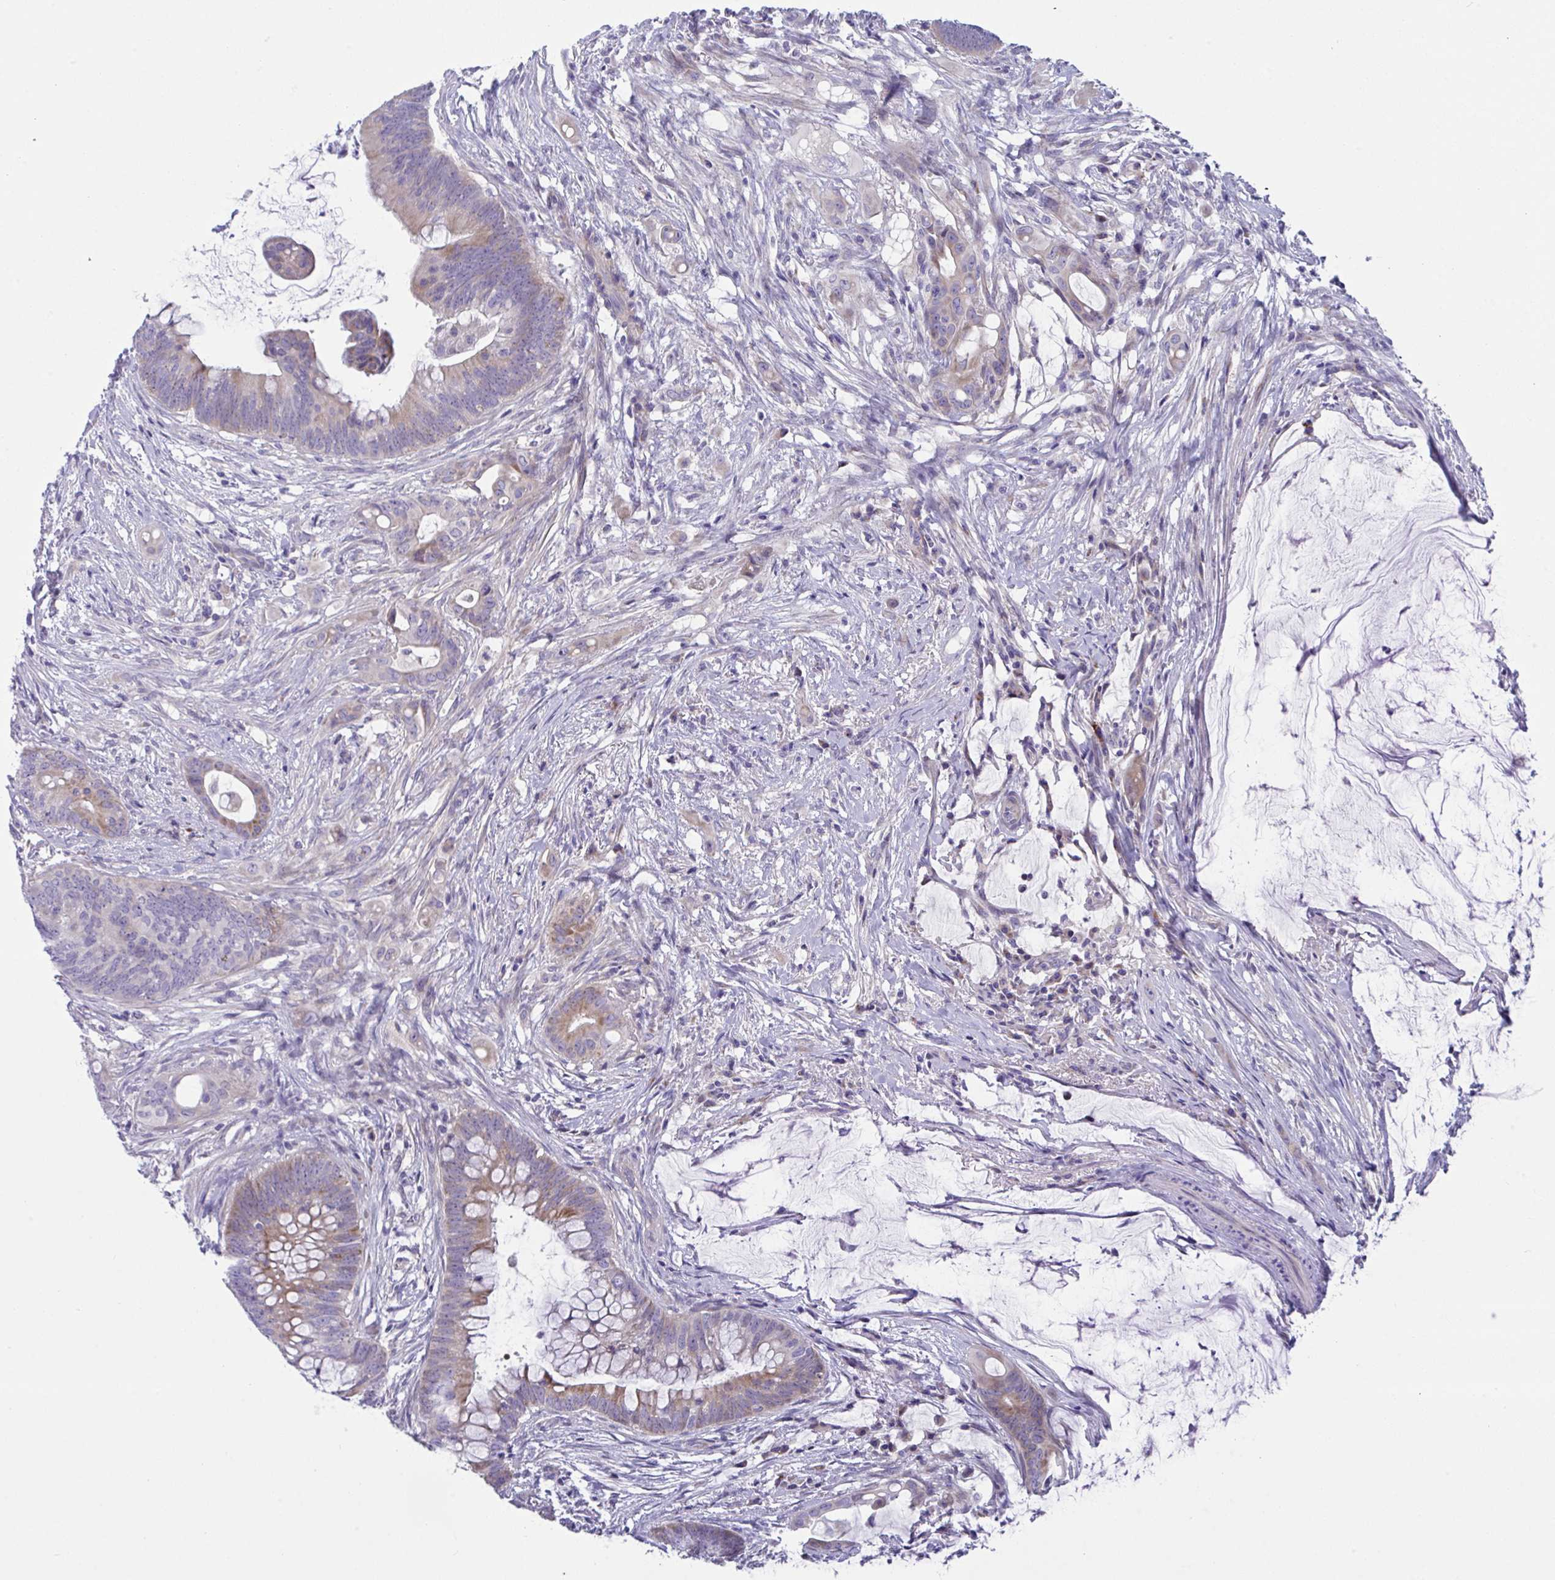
{"staining": {"intensity": "moderate", "quantity": "<25%", "location": "cytoplasmic/membranous"}, "tissue": "colorectal cancer", "cell_type": "Tumor cells", "image_type": "cancer", "snomed": [{"axis": "morphology", "description": "Adenocarcinoma, NOS"}, {"axis": "topography", "description": "Colon"}], "caption": "This is an image of immunohistochemistry staining of colorectal adenocarcinoma, which shows moderate positivity in the cytoplasmic/membranous of tumor cells.", "gene": "DTX3", "patient": {"sex": "male", "age": 62}}